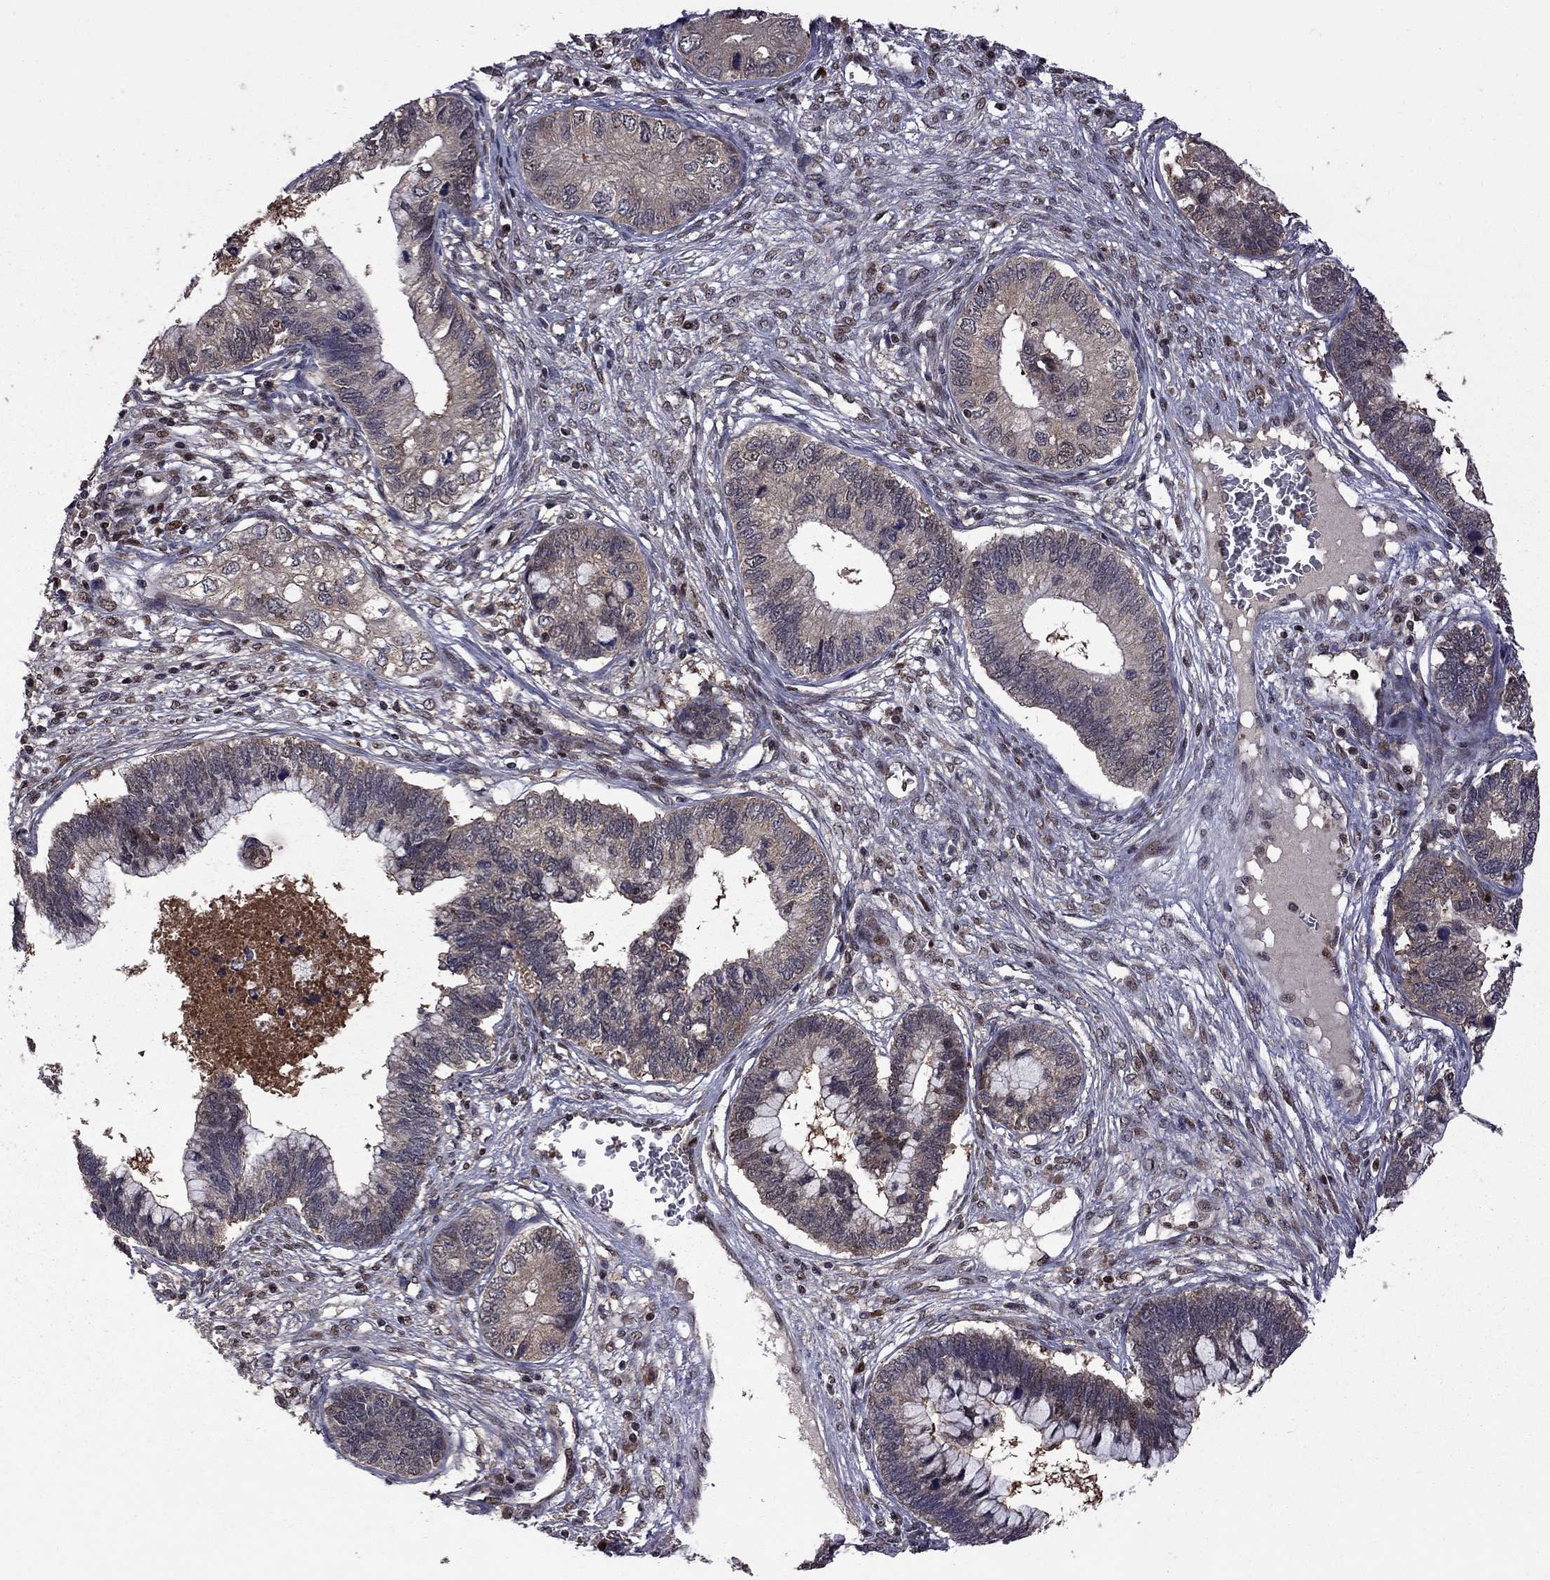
{"staining": {"intensity": "weak", "quantity": "25%-75%", "location": "cytoplasmic/membranous"}, "tissue": "cervical cancer", "cell_type": "Tumor cells", "image_type": "cancer", "snomed": [{"axis": "morphology", "description": "Adenocarcinoma, NOS"}, {"axis": "topography", "description": "Cervix"}], "caption": "Immunohistochemical staining of adenocarcinoma (cervical) exhibits low levels of weak cytoplasmic/membranous positivity in approximately 25%-75% of tumor cells.", "gene": "IPP", "patient": {"sex": "female", "age": 44}}